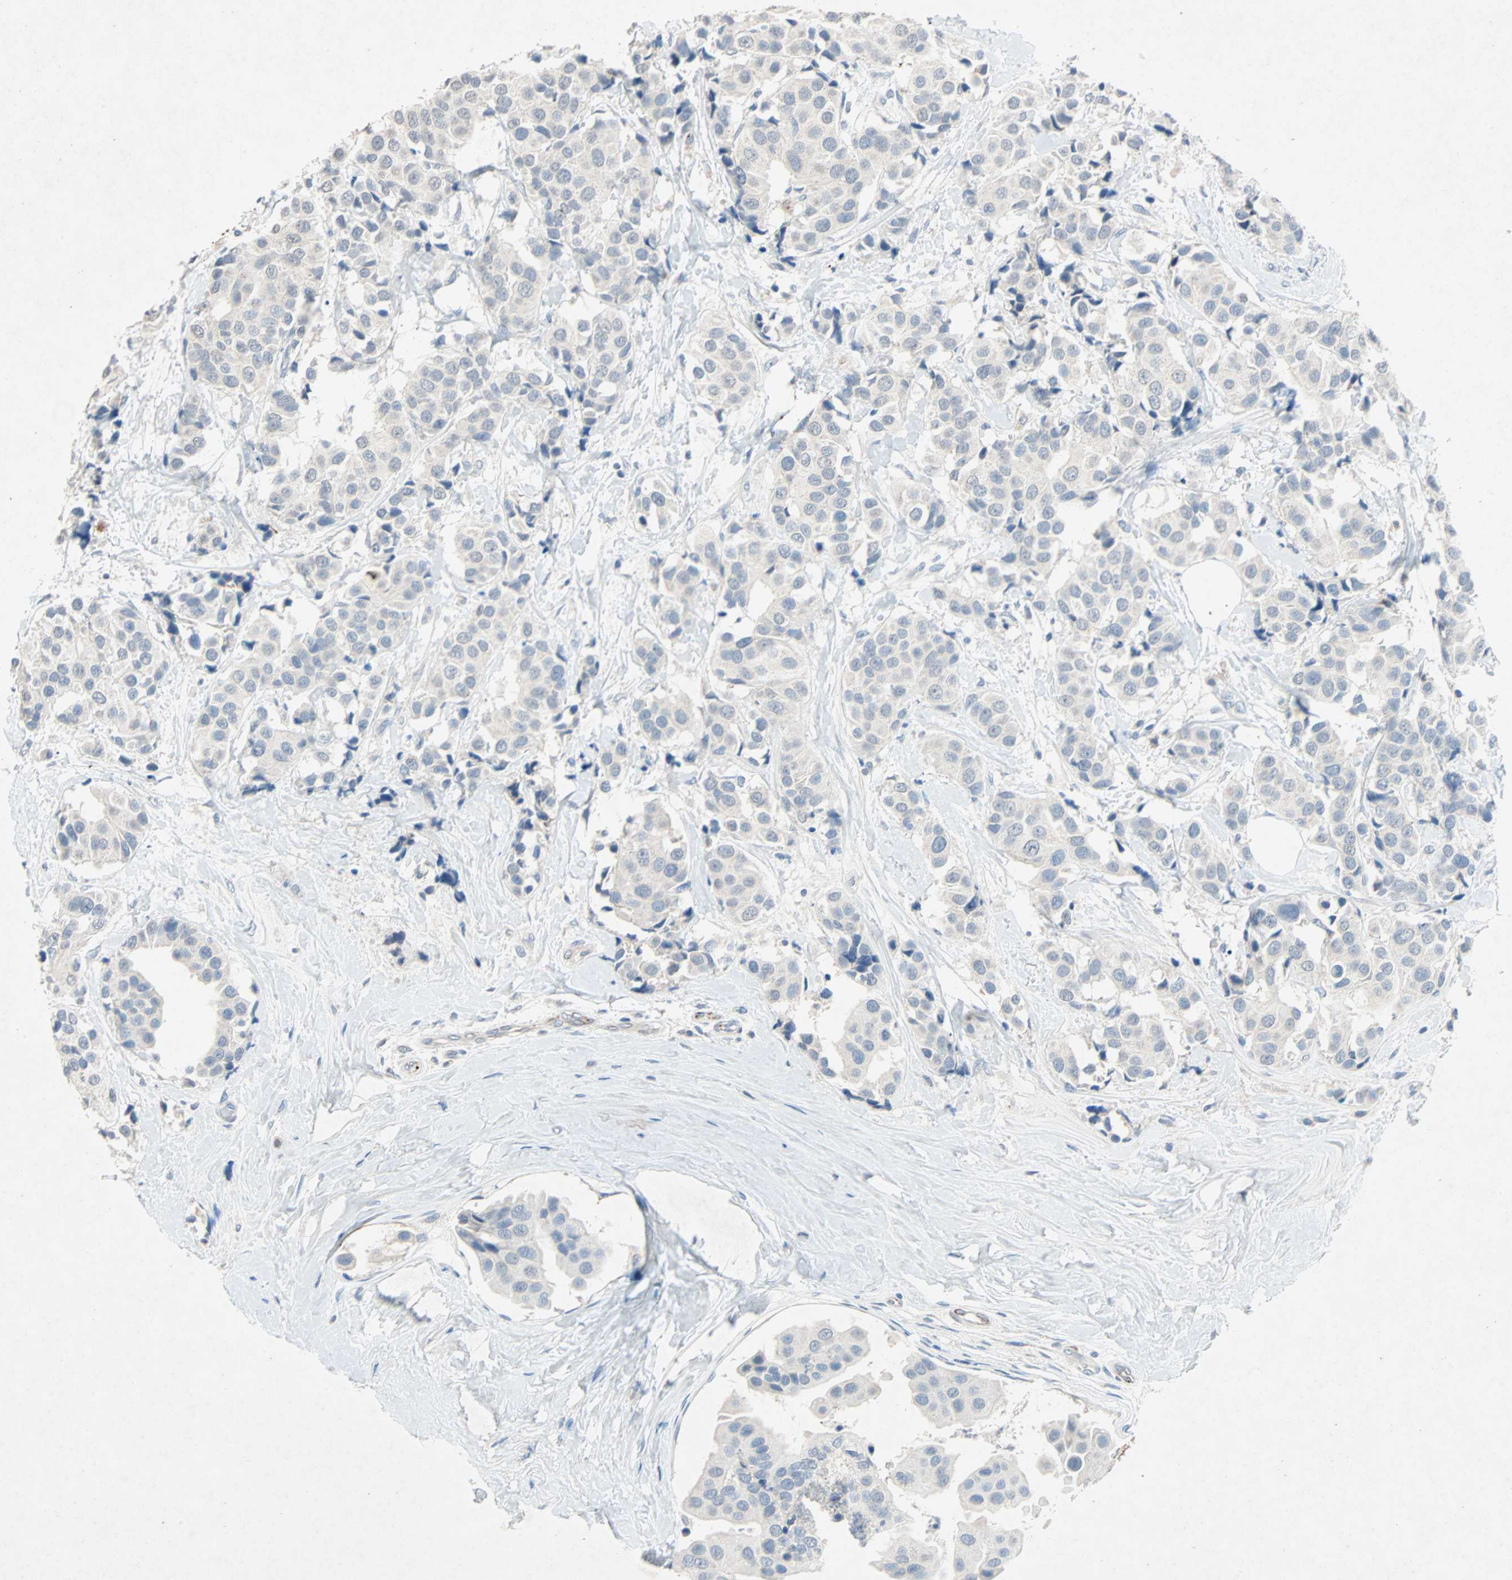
{"staining": {"intensity": "negative", "quantity": "none", "location": "none"}, "tissue": "breast cancer", "cell_type": "Tumor cells", "image_type": "cancer", "snomed": [{"axis": "morphology", "description": "Normal tissue, NOS"}, {"axis": "morphology", "description": "Duct carcinoma"}, {"axis": "topography", "description": "Breast"}], "caption": "IHC photomicrograph of breast infiltrating ductal carcinoma stained for a protein (brown), which shows no staining in tumor cells. The staining was performed using DAB (3,3'-diaminobenzidine) to visualize the protein expression in brown, while the nuclei were stained in blue with hematoxylin (Magnification: 20x).", "gene": "PCDHB2", "patient": {"sex": "female", "age": 39}}